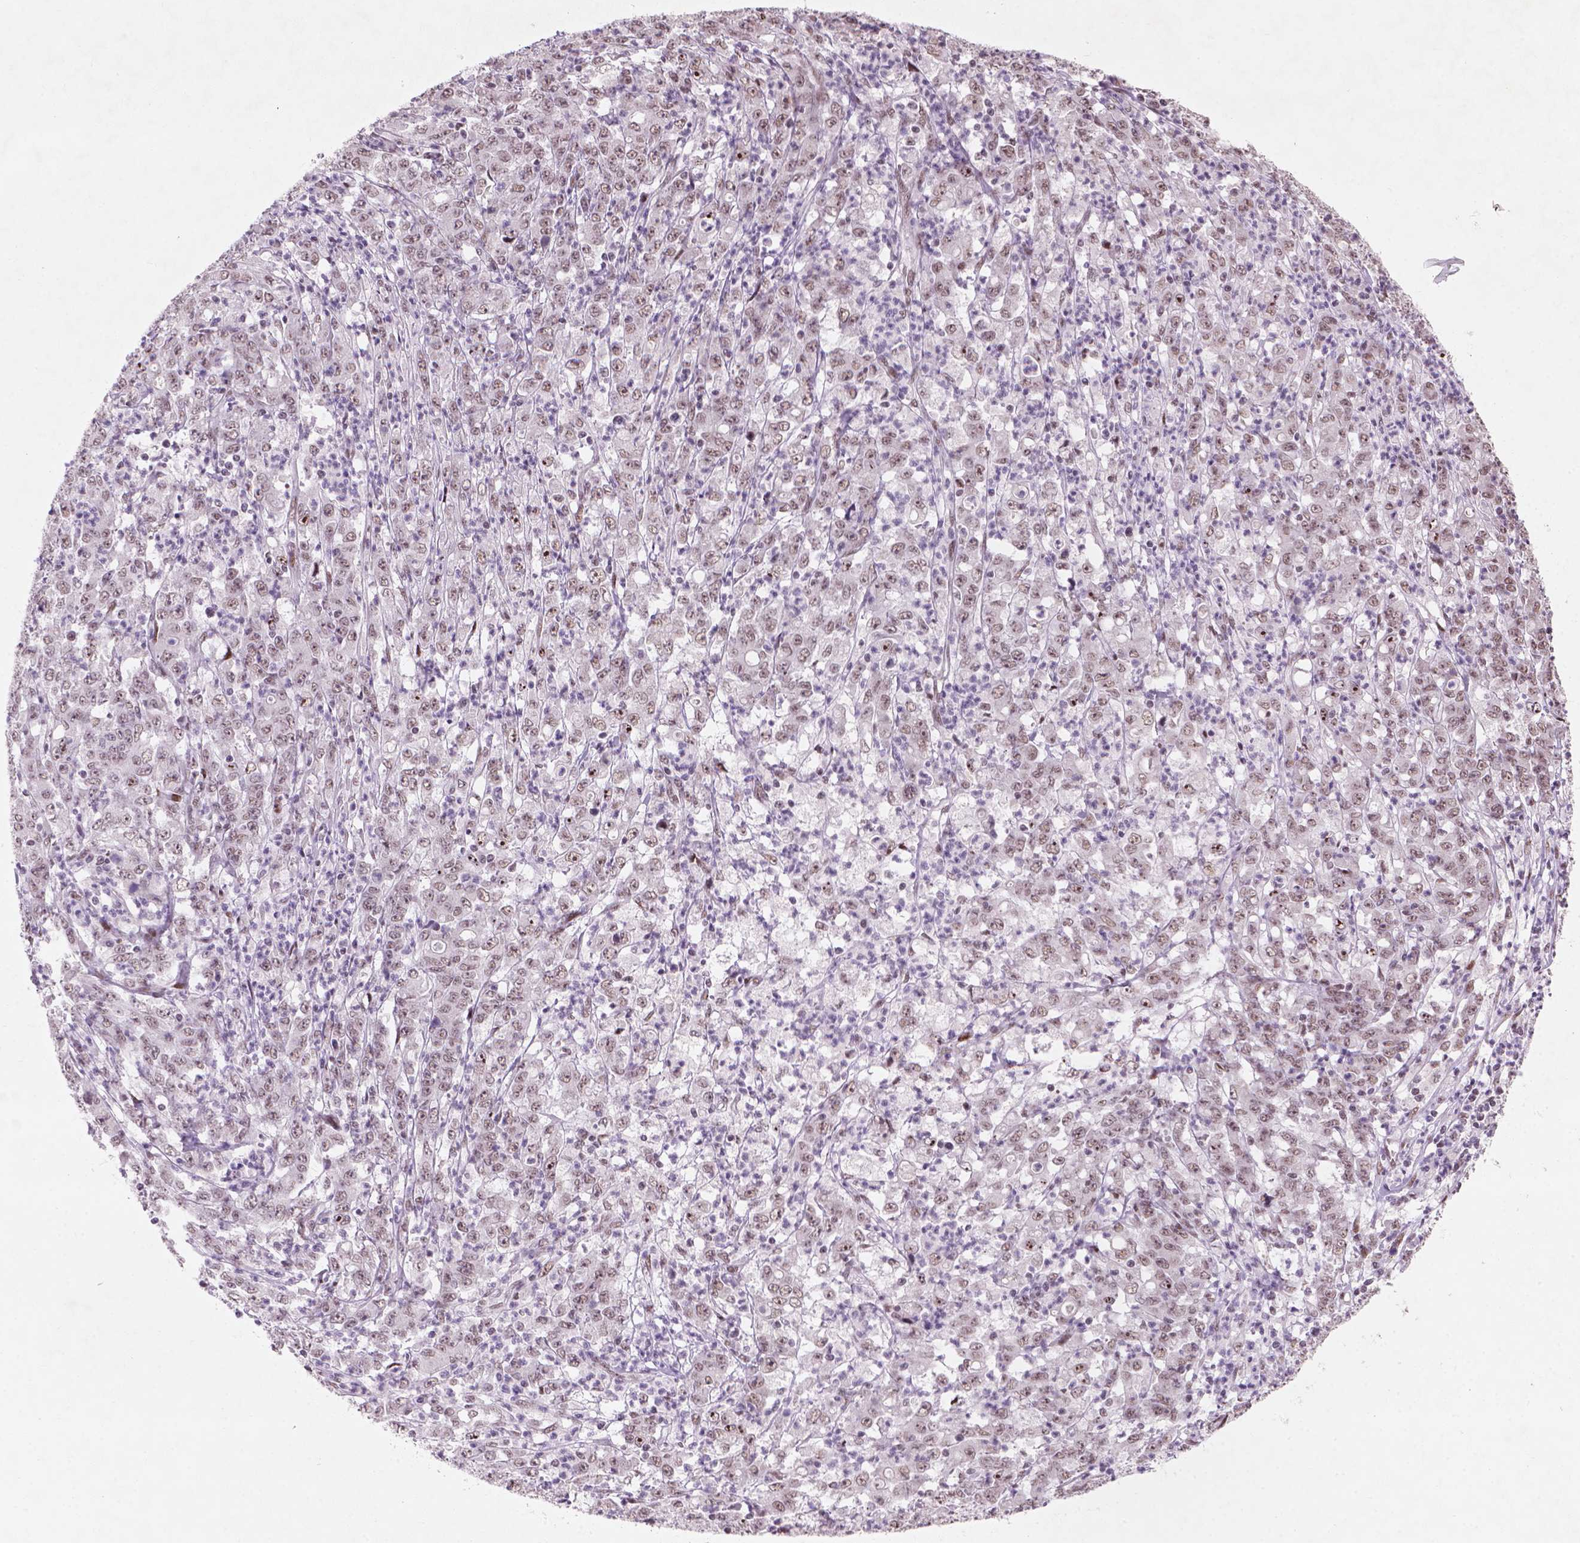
{"staining": {"intensity": "moderate", "quantity": "25%-75%", "location": "nuclear"}, "tissue": "stomach cancer", "cell_type": "Tumor cells", "image_type": "cancer", "snomed": [{"axis": "morphology", "description": "Adenocarcinoma, NOS"}, {"axis": "topography", "description": "Stomach, lower"}], "caption": "Immunohistochemistry (IHC) image of stomach cancer stained for a protein (brown), which exhibits medium levels of moderate nuclear staining in about 25%-75% of tumor cells.", "gene": "HES7", "patient": {"sex": "female", "age": 71}}